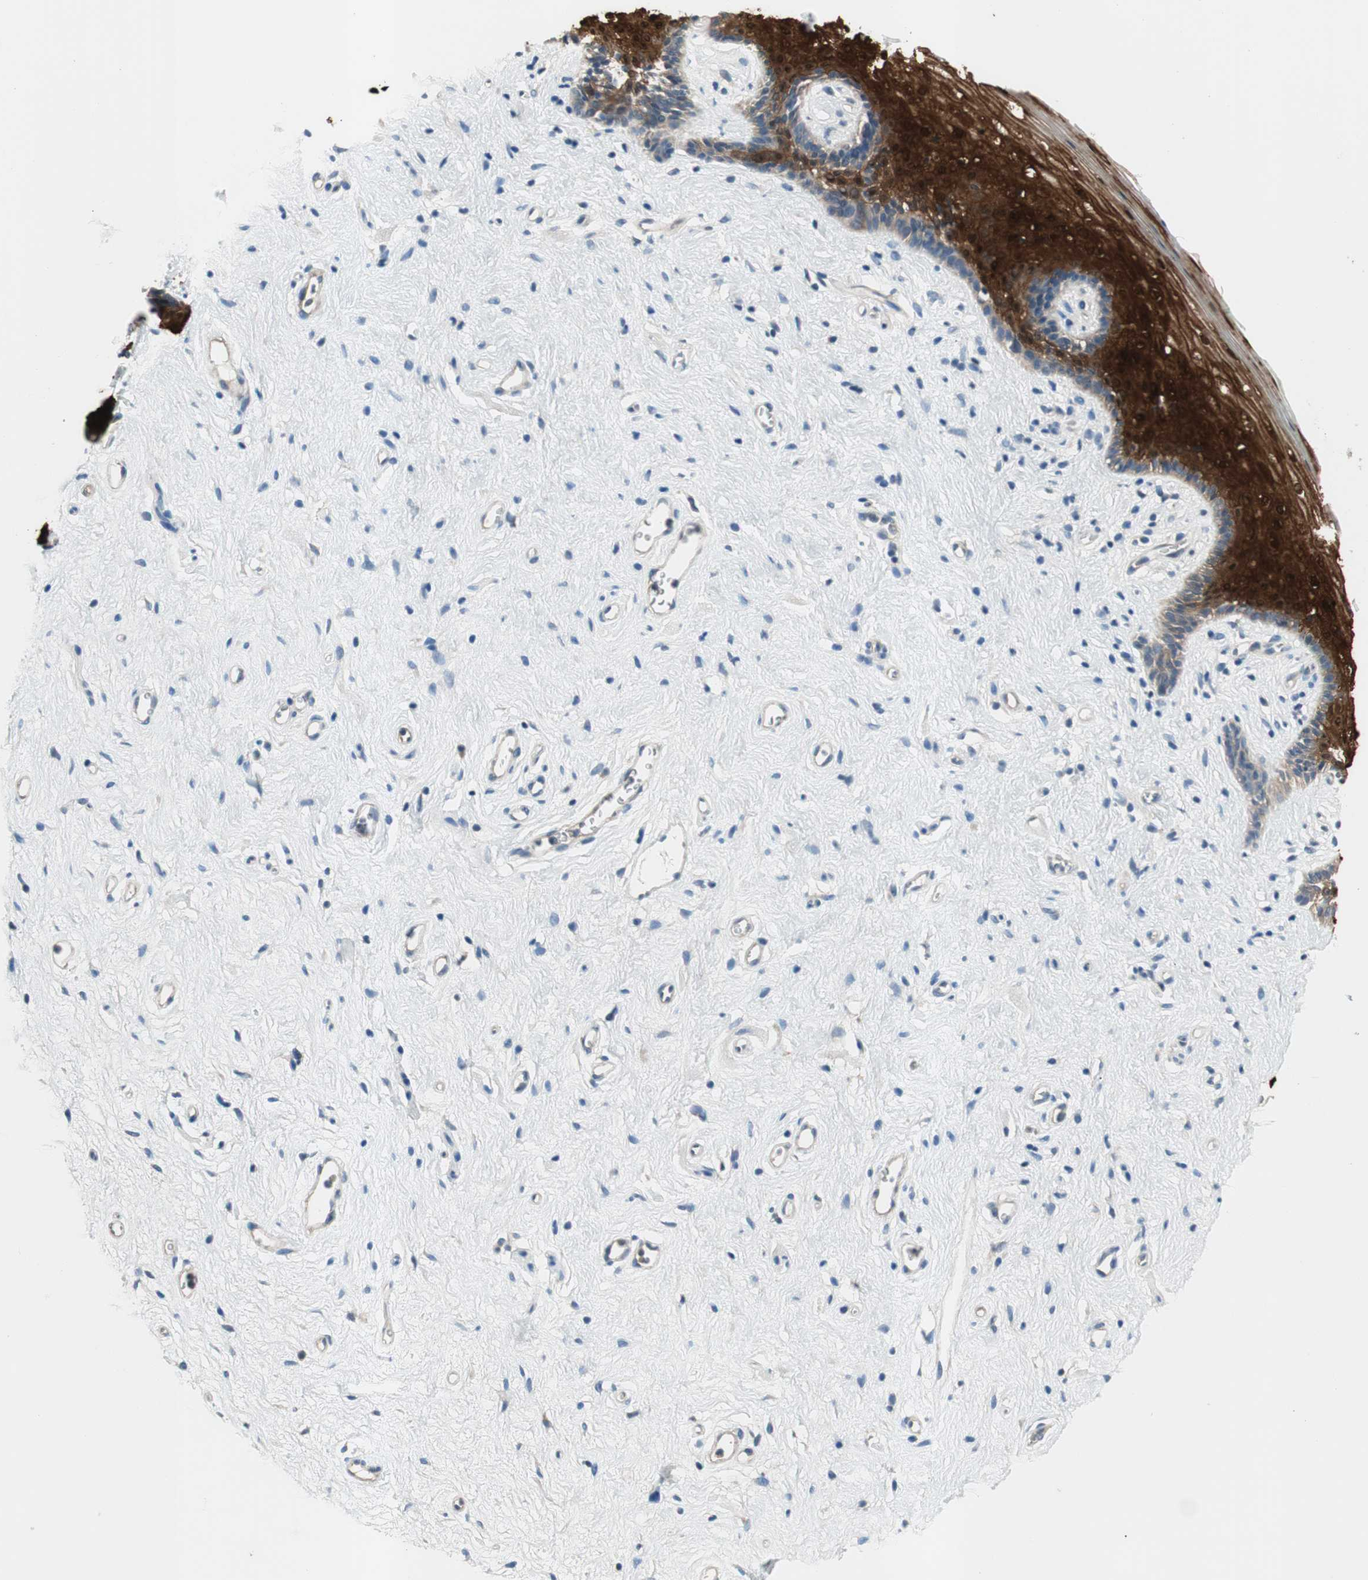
{"staining": {"intensity": "strong", "quantity": ">75%", "location": "cytoplasmic/membranous,nuclear"}, "tissue": "vagina", "cell_type": "Squamous epithelial cells", "image_type": "normal", "snomed": [{"axis": "morphology", "description": "Normal tissue, NOS"}, {"axis": "topography", "description": "Vagina"}], "caption": "The photomicrograph displays immunohistochemical staining of normal vagina. There is strong cytoplasmic/membranous,nuclear expression is present in approximately >75% of squamous epithelial cells.", "gene": "CALML3", "patient": {"sex": "female", "age": 44}}